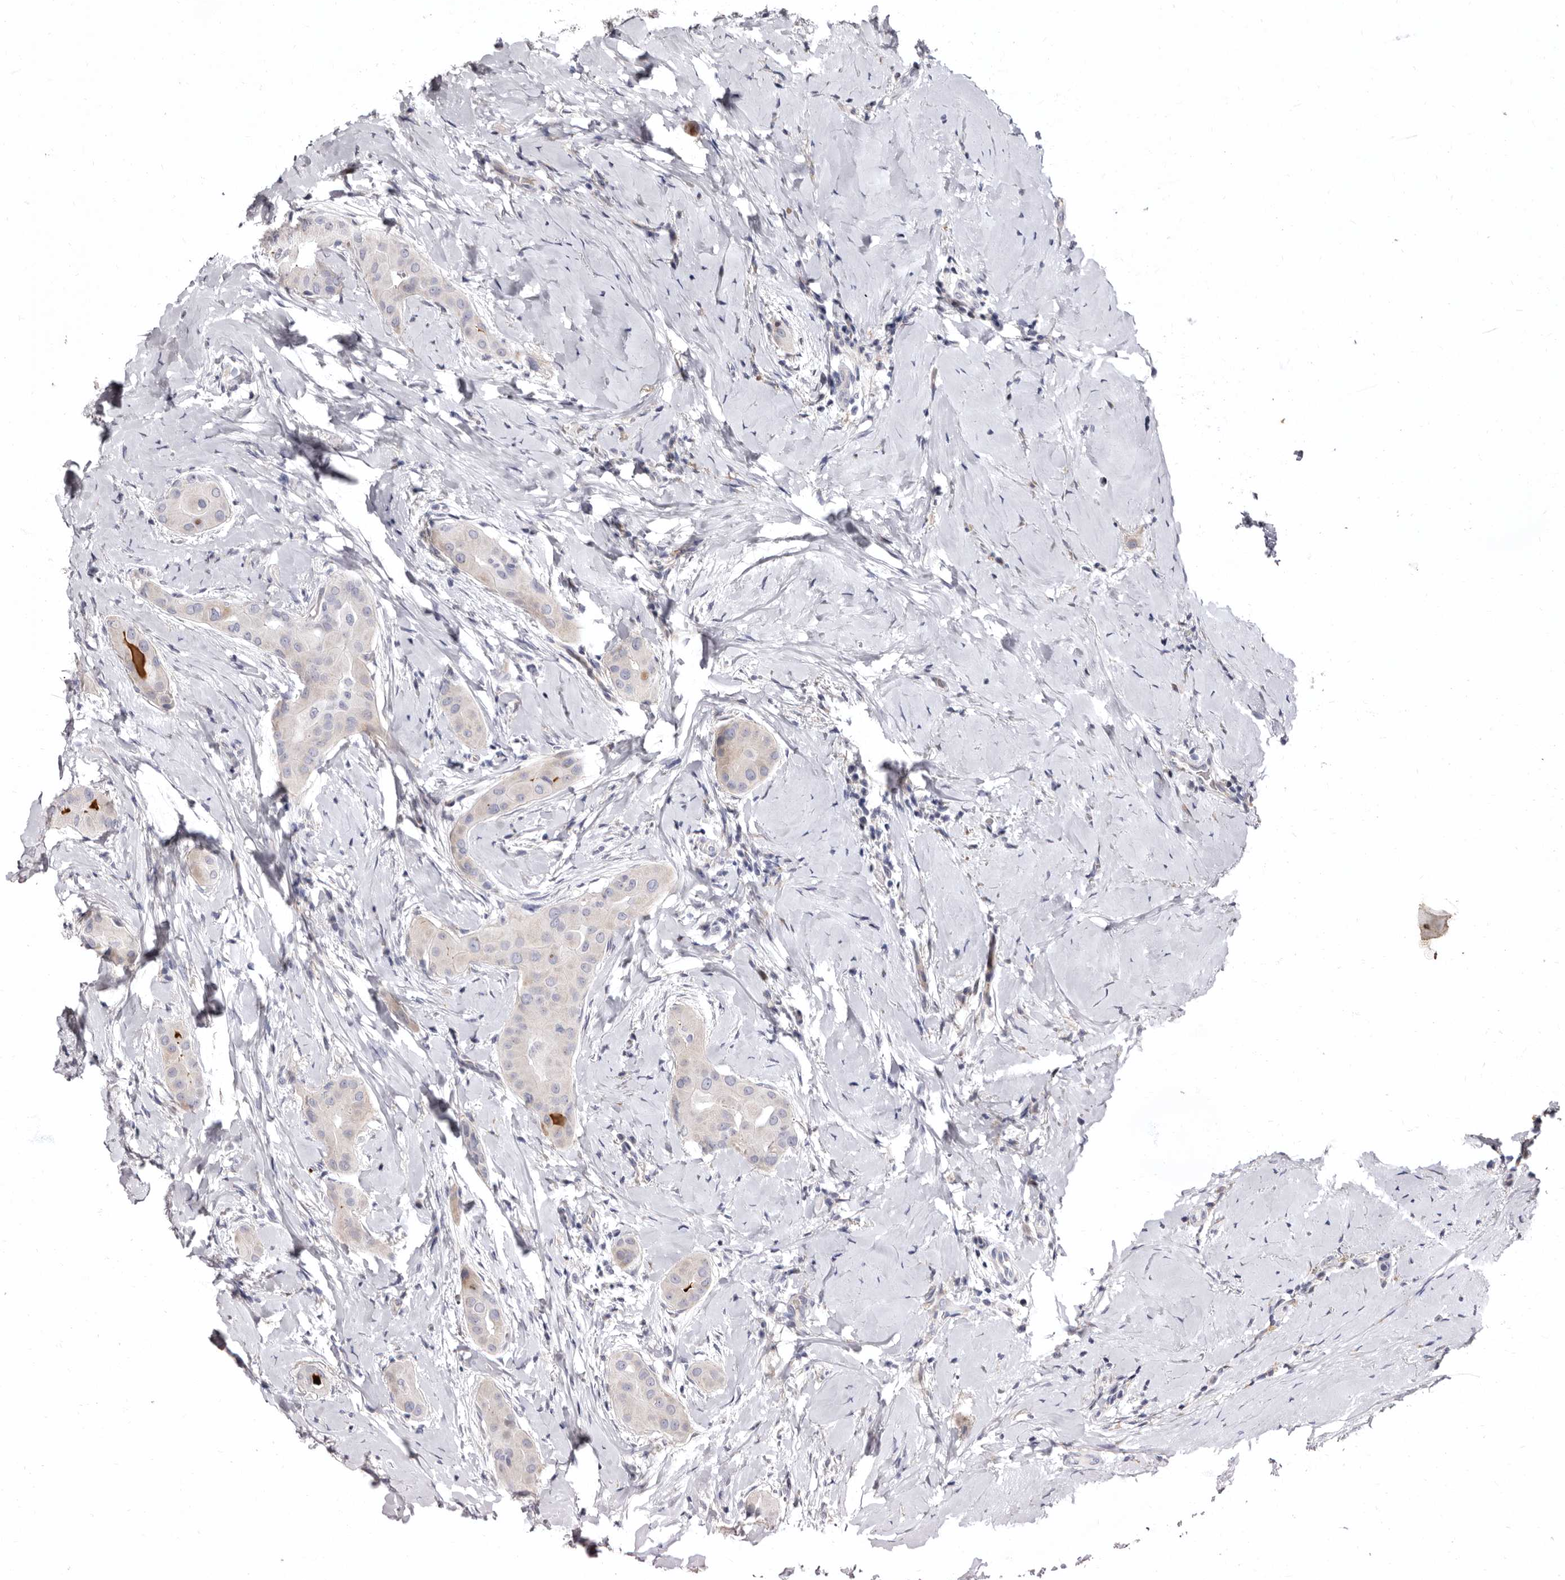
{"staining": {"intensity": "negative", "quantity": "none", "location": "none"}, "tissue": "thyroid cancer", "cell_type": "Tumor cells", "image_type": "cancer", "snomed": [{"axis": "morphology", "description": "Papillary adenocarcinoma, NOS"}, {"axis": "topography", "description": "Thyroid gland"}], "caption": "High power microscopy micrograph of an immunohistochemistry (IHC) micrograph of thyroid cancer, revealing no significant expression in tumor cells.", "gene": "AIDA", "patient": {"sex": "male", "age": 33}}